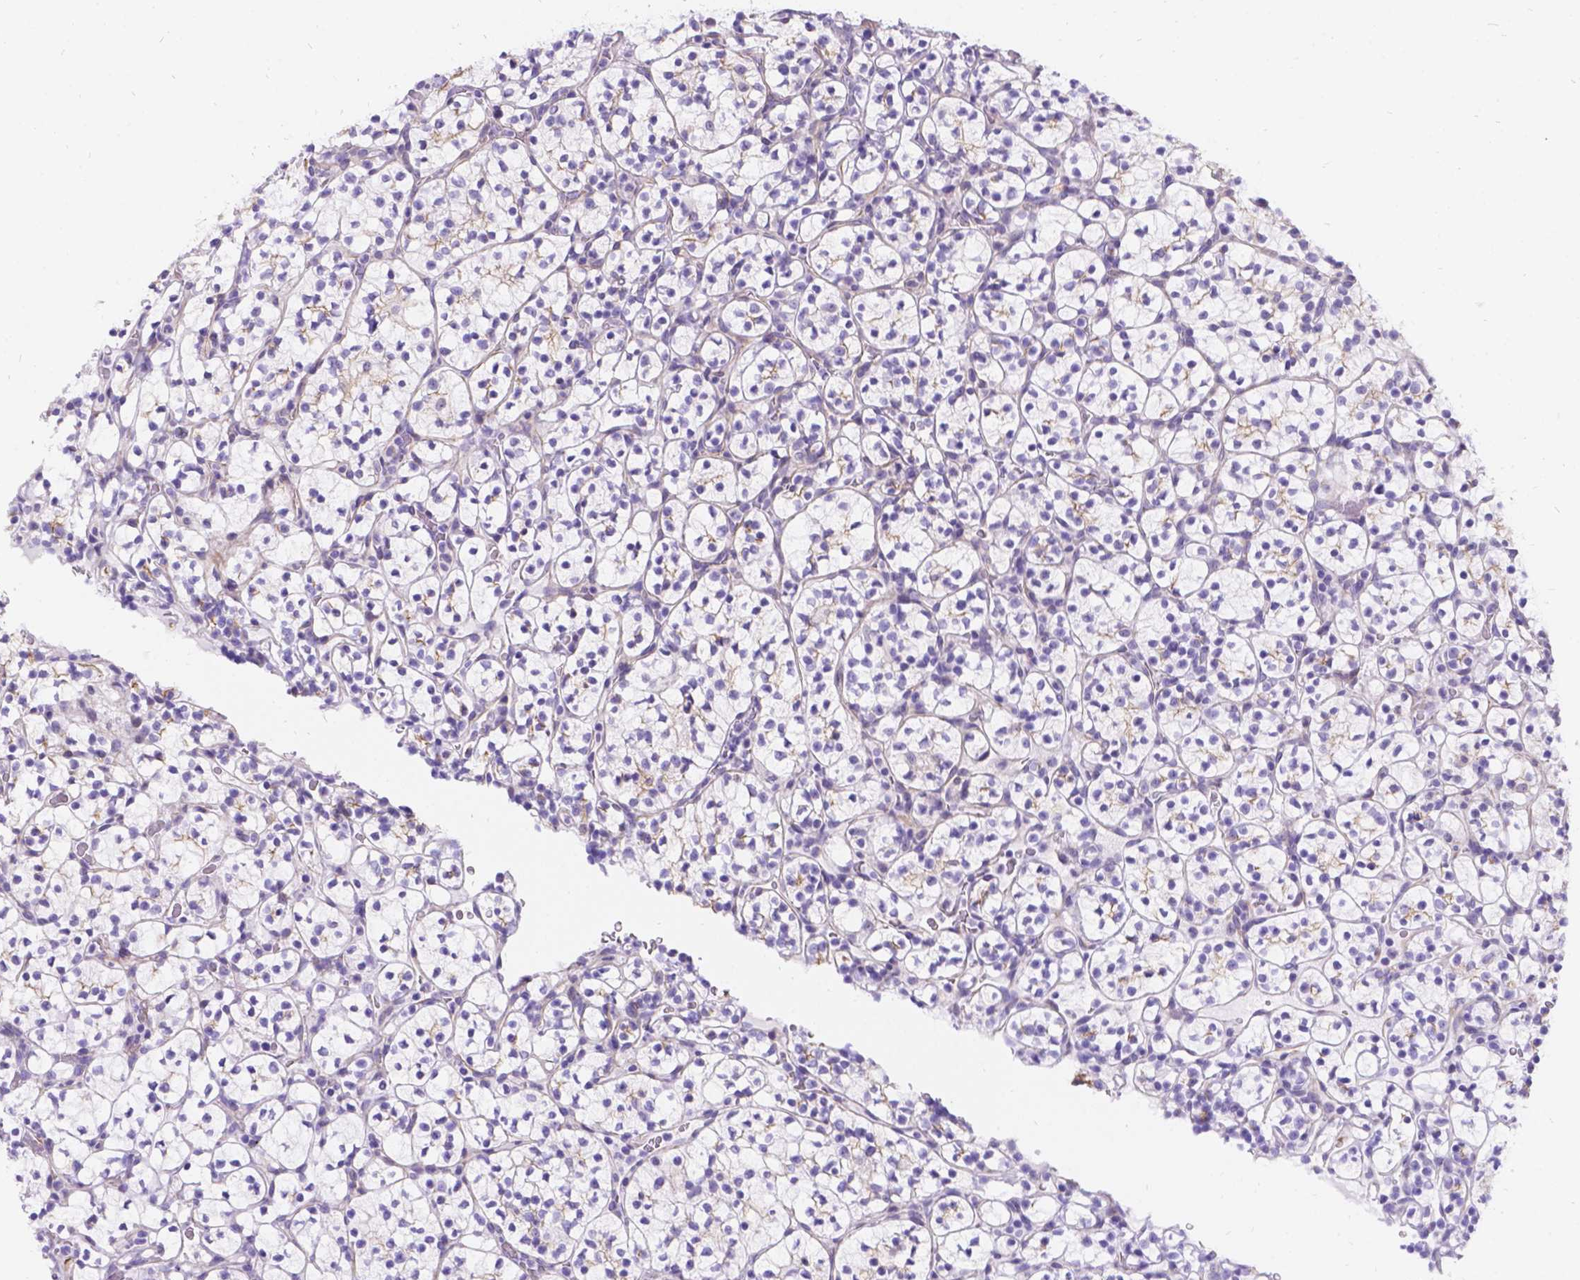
{"staining": {"intensity": "negative", "quantity": "none", "location": "none"}, "tissue": "renal cancer", "cell_type": "Tumor cells", "image_type": "cancer", "snomed": [{"axis": "morphology", "description": "Adenocarcinoma, NOS"}, {"axis": "topography", "description": "Kidney"}], "caption": "IHC micrograph of neoplastic tissue: human adenocarcinoma (renal) stained with DAB (3,3'-diaminobenzidine) reveals no significant protein staining in tumor cells.", "gene": "PALS1", "patient": {"sex": "female", "age": 89}}